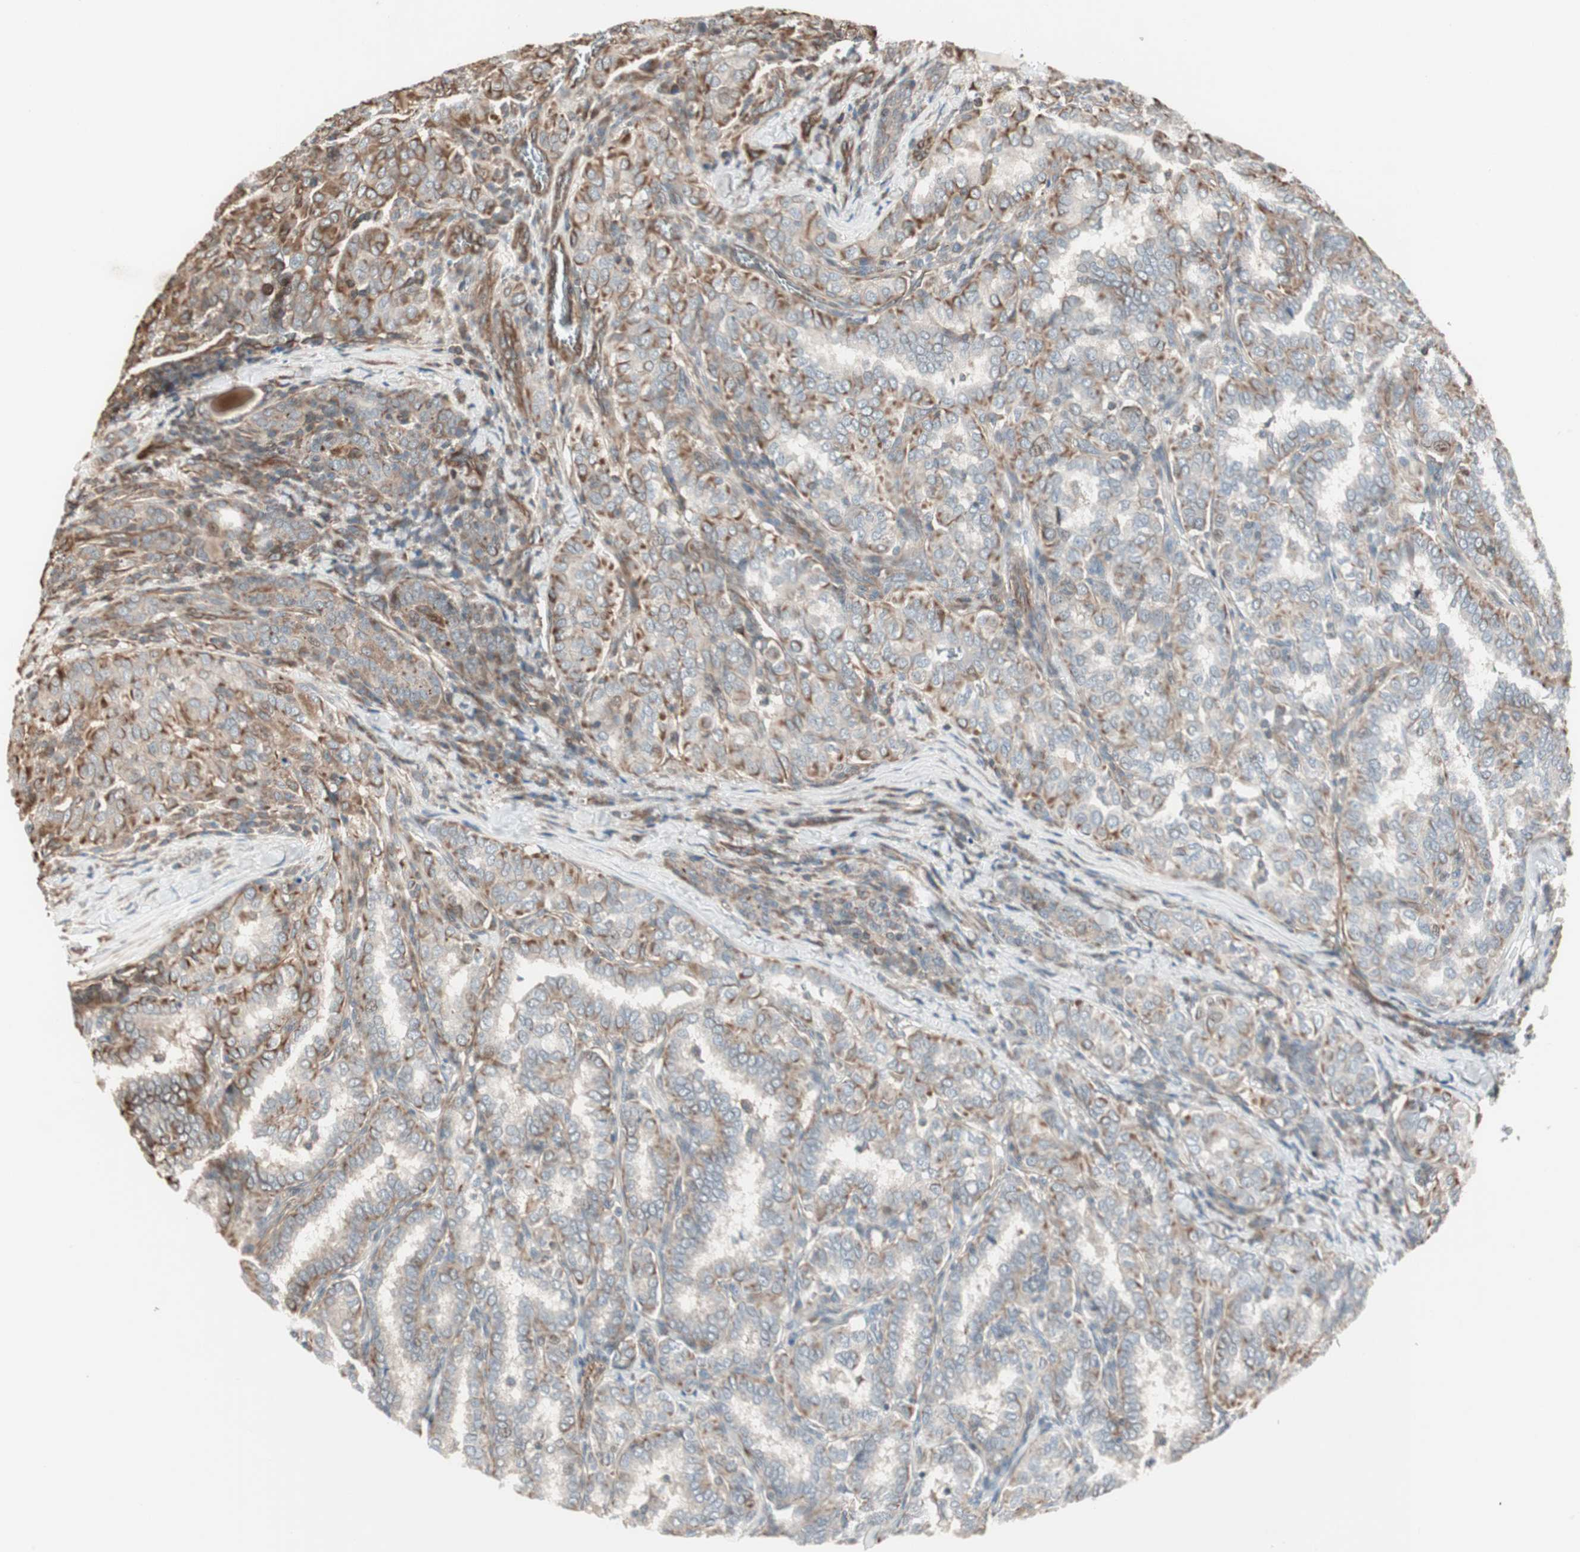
{"staining": {"intensity": "weak", "quantity": ">75%", "location": "cytoplasmic/membranous"}, "tissue": "thyroid cancer", "cell_type": "Tumor cells", "image_type": "cancer", "snomed": [{"axis": "morphology", "description": "Papillary adenocarcinoma, NOS"}, {"axis": "topography", "description": "Thyroid gland"}], "caption": "The immunohistochemical stain labels weak cytoplasmic/membranous staining in tumor cells of papillary adenocarcinoma (thyroid) tissue.", "gene": "MAD2L2", "patient": {"sex": "female", "age": 30}}